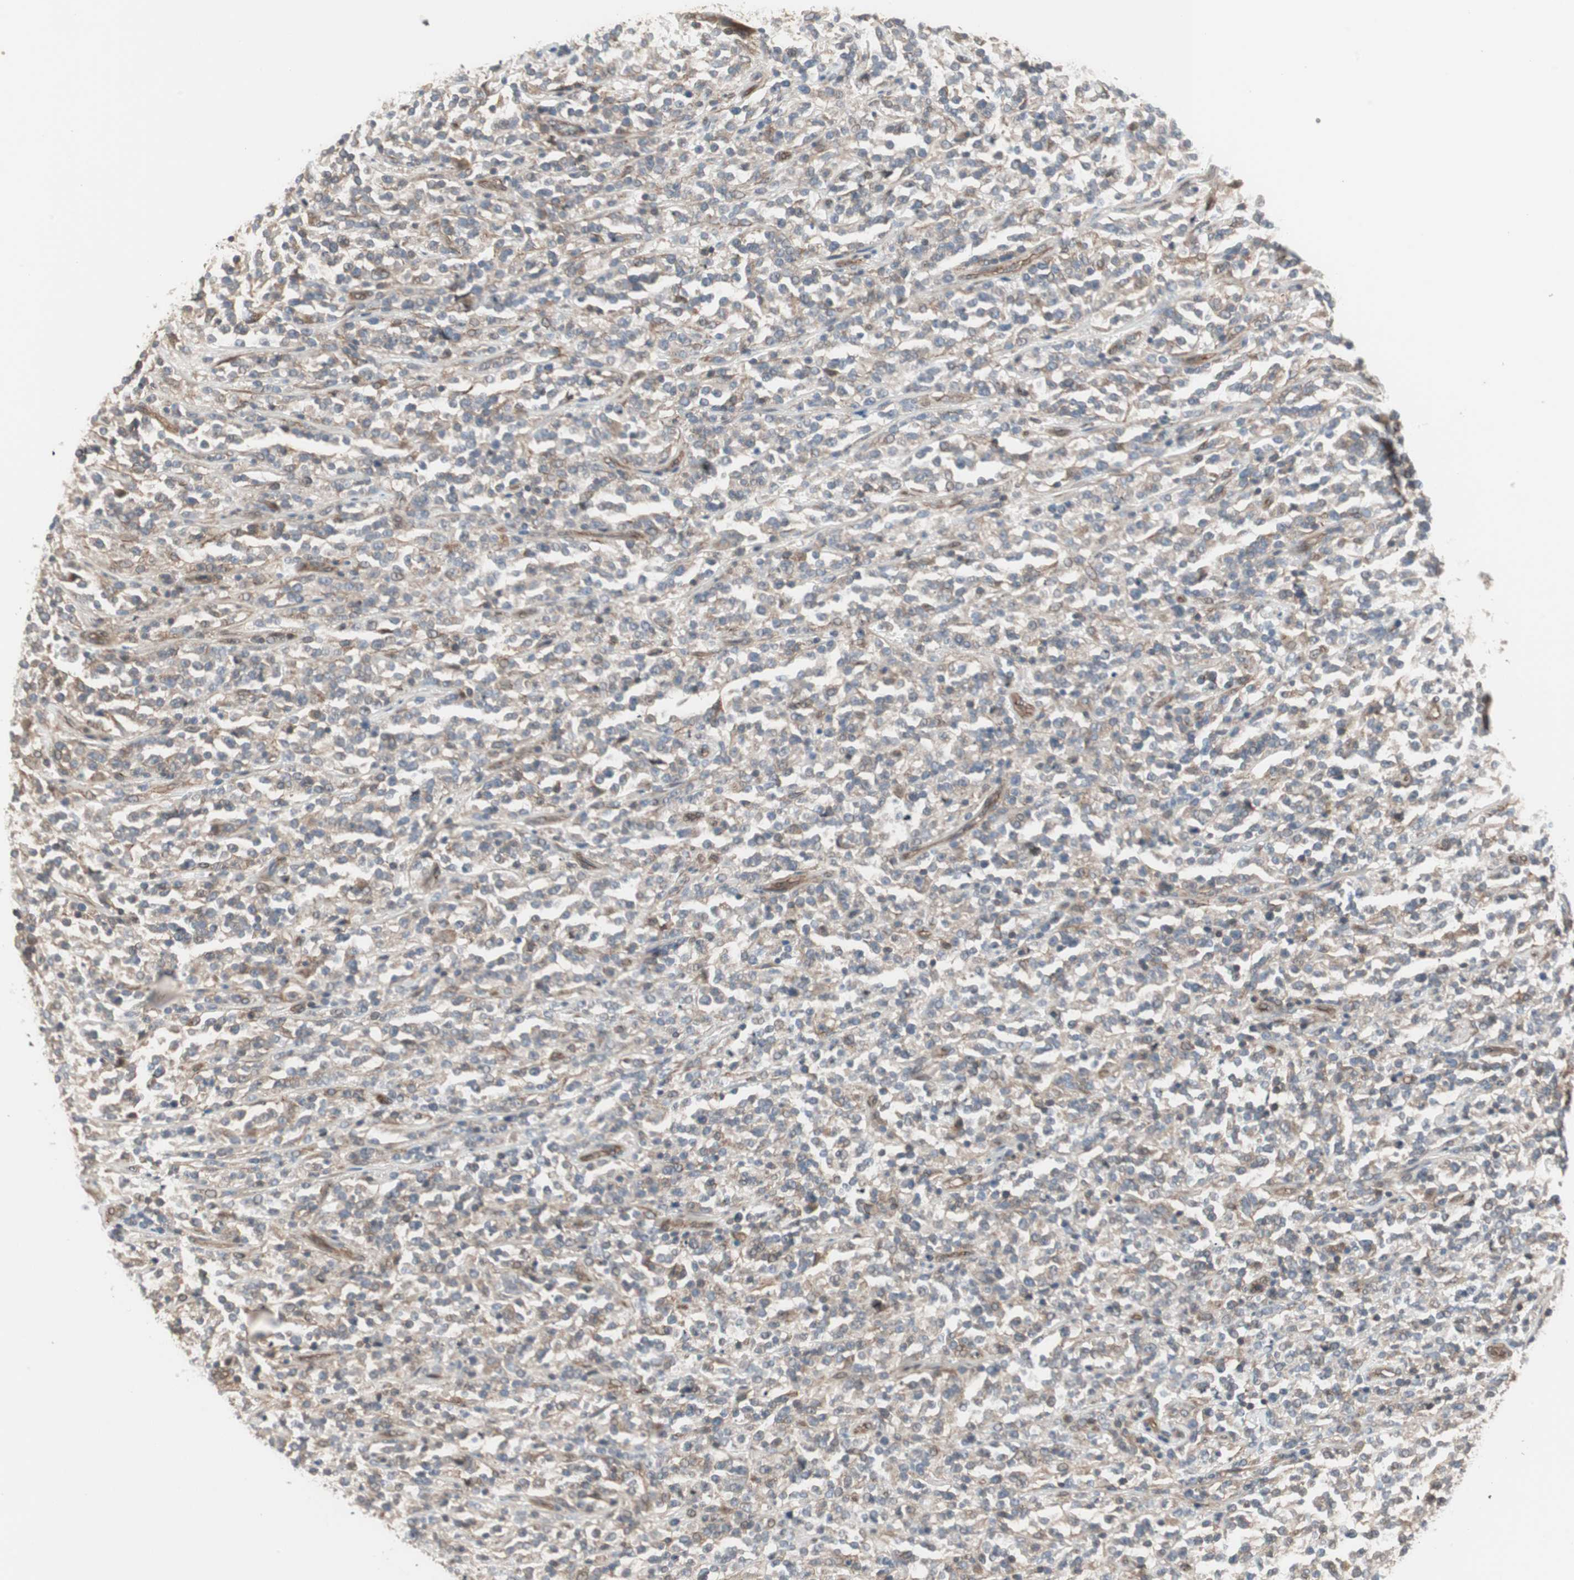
{"staining": {"intensity": "moderate", "quantity": "25%-75%", "location": "cytoplasmic/membranous"}, "tissue": "lymphoma", "cell_type": "Tumor cells", "image_type": "cancer", "snomed": [{"axis": "morphology", "description": "Malignant lymphoma, non-Hodgkin's type, High grade"}, {"axis": "topography", "description": "Soft tissue"}], "caption": "Tumor cells exhibit medium levels of moderate cytoplasmic/membranous expression in about 25%-75% of cells in human high-grade malignant lymphoma, non-Hodgkin's type. (brown staining indicates protein expression, while blue staining denotes nuclei).", "gene": "PFDN1", "patient": {"sex": "male", "age": 18}}